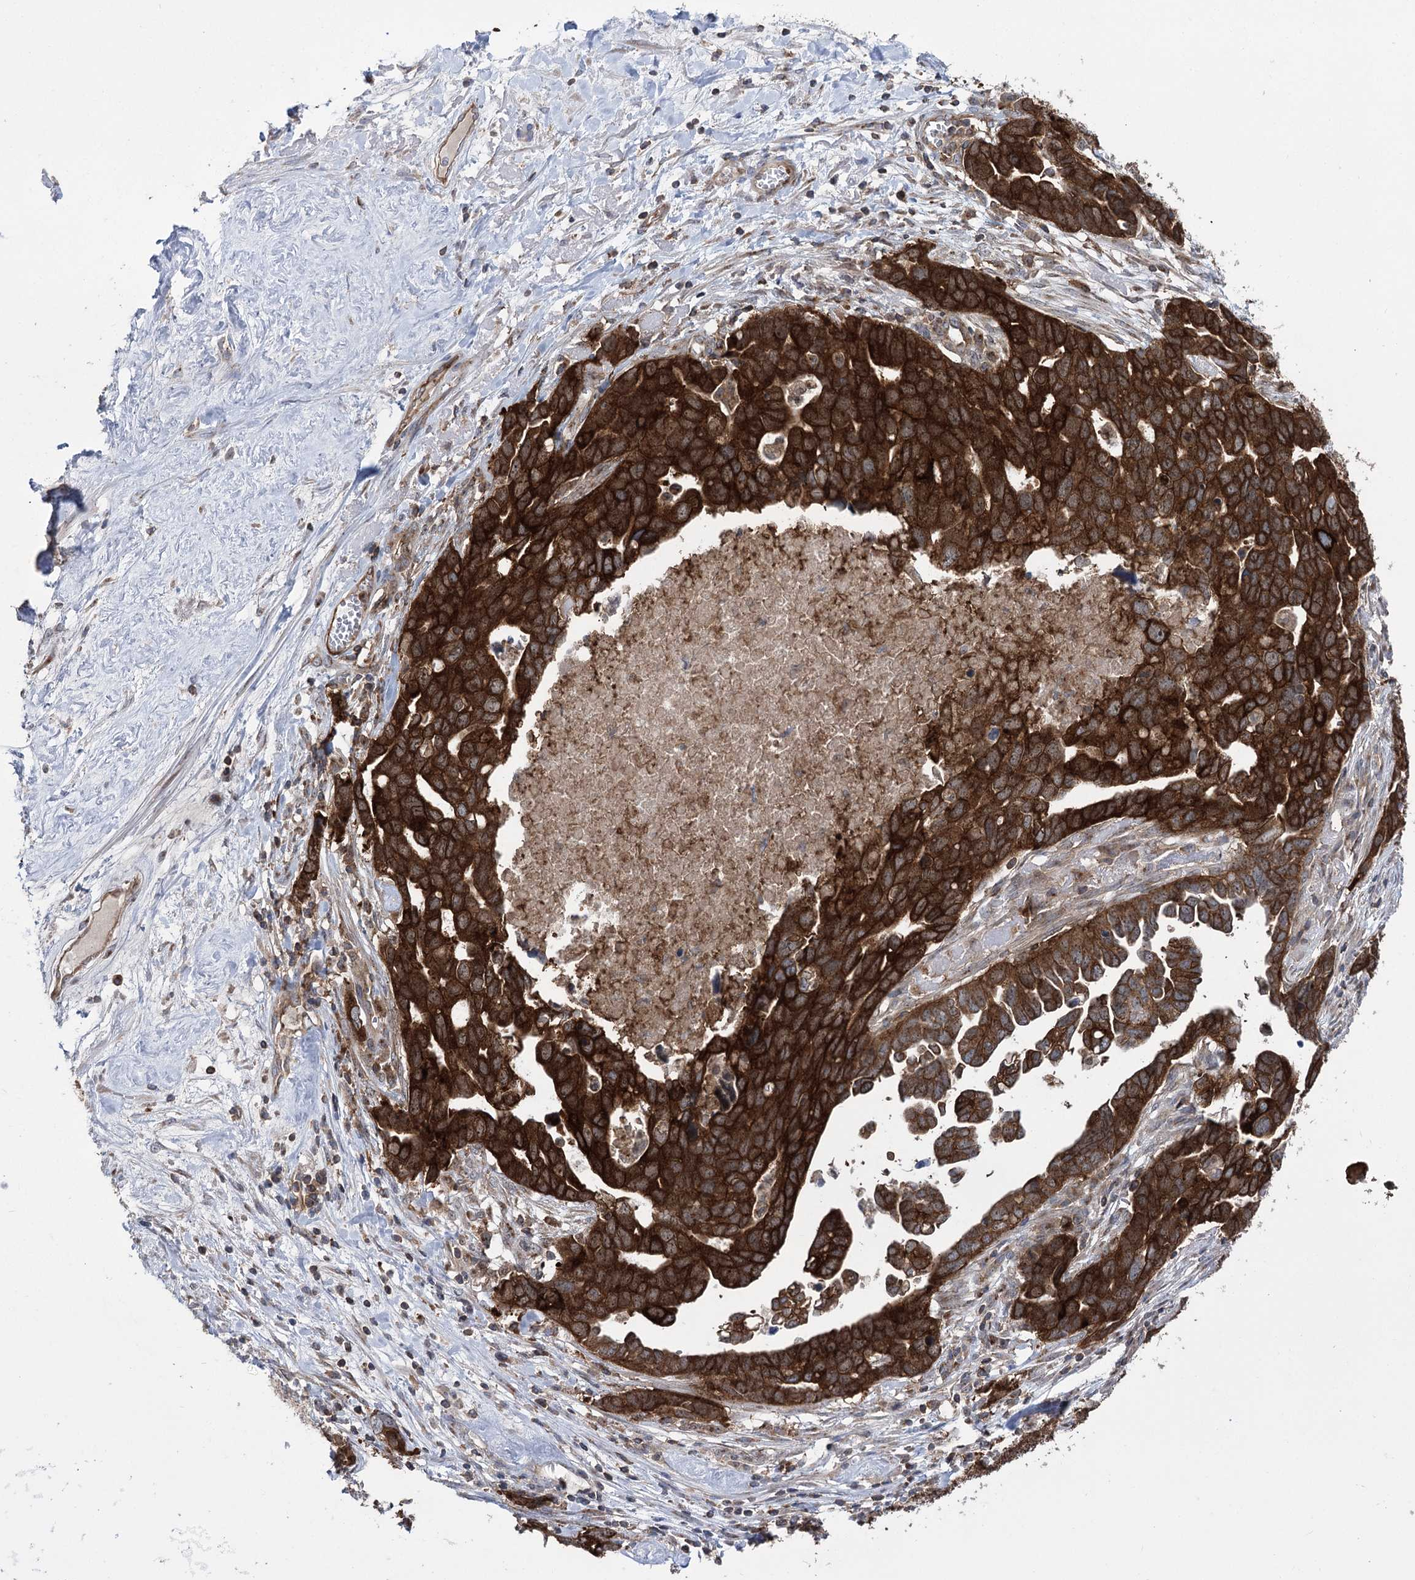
{"staining": {"intensity": "strong", "quantity": ">75%", "location": "cytoplasmic/membranous"}, "tissue": "ovarian cancer", "cell_type": "Tumor cells", "image_type": "cancer", "snomed": [{"axis": "morphology", "description": "Cystadenocarcinoma, serous, NOS"}, {"axis": "topography", "description": "Ovary"}], "caption": "This histopathology image shows immunohistochemistry staining of human serous cystadenocarcinoma (ovarian), with high strong cytoplasmic/membranous expression in about >75% of tumor cells.", "gene": "ZNF622", "patient": {"sex": "female", "age": 54}}